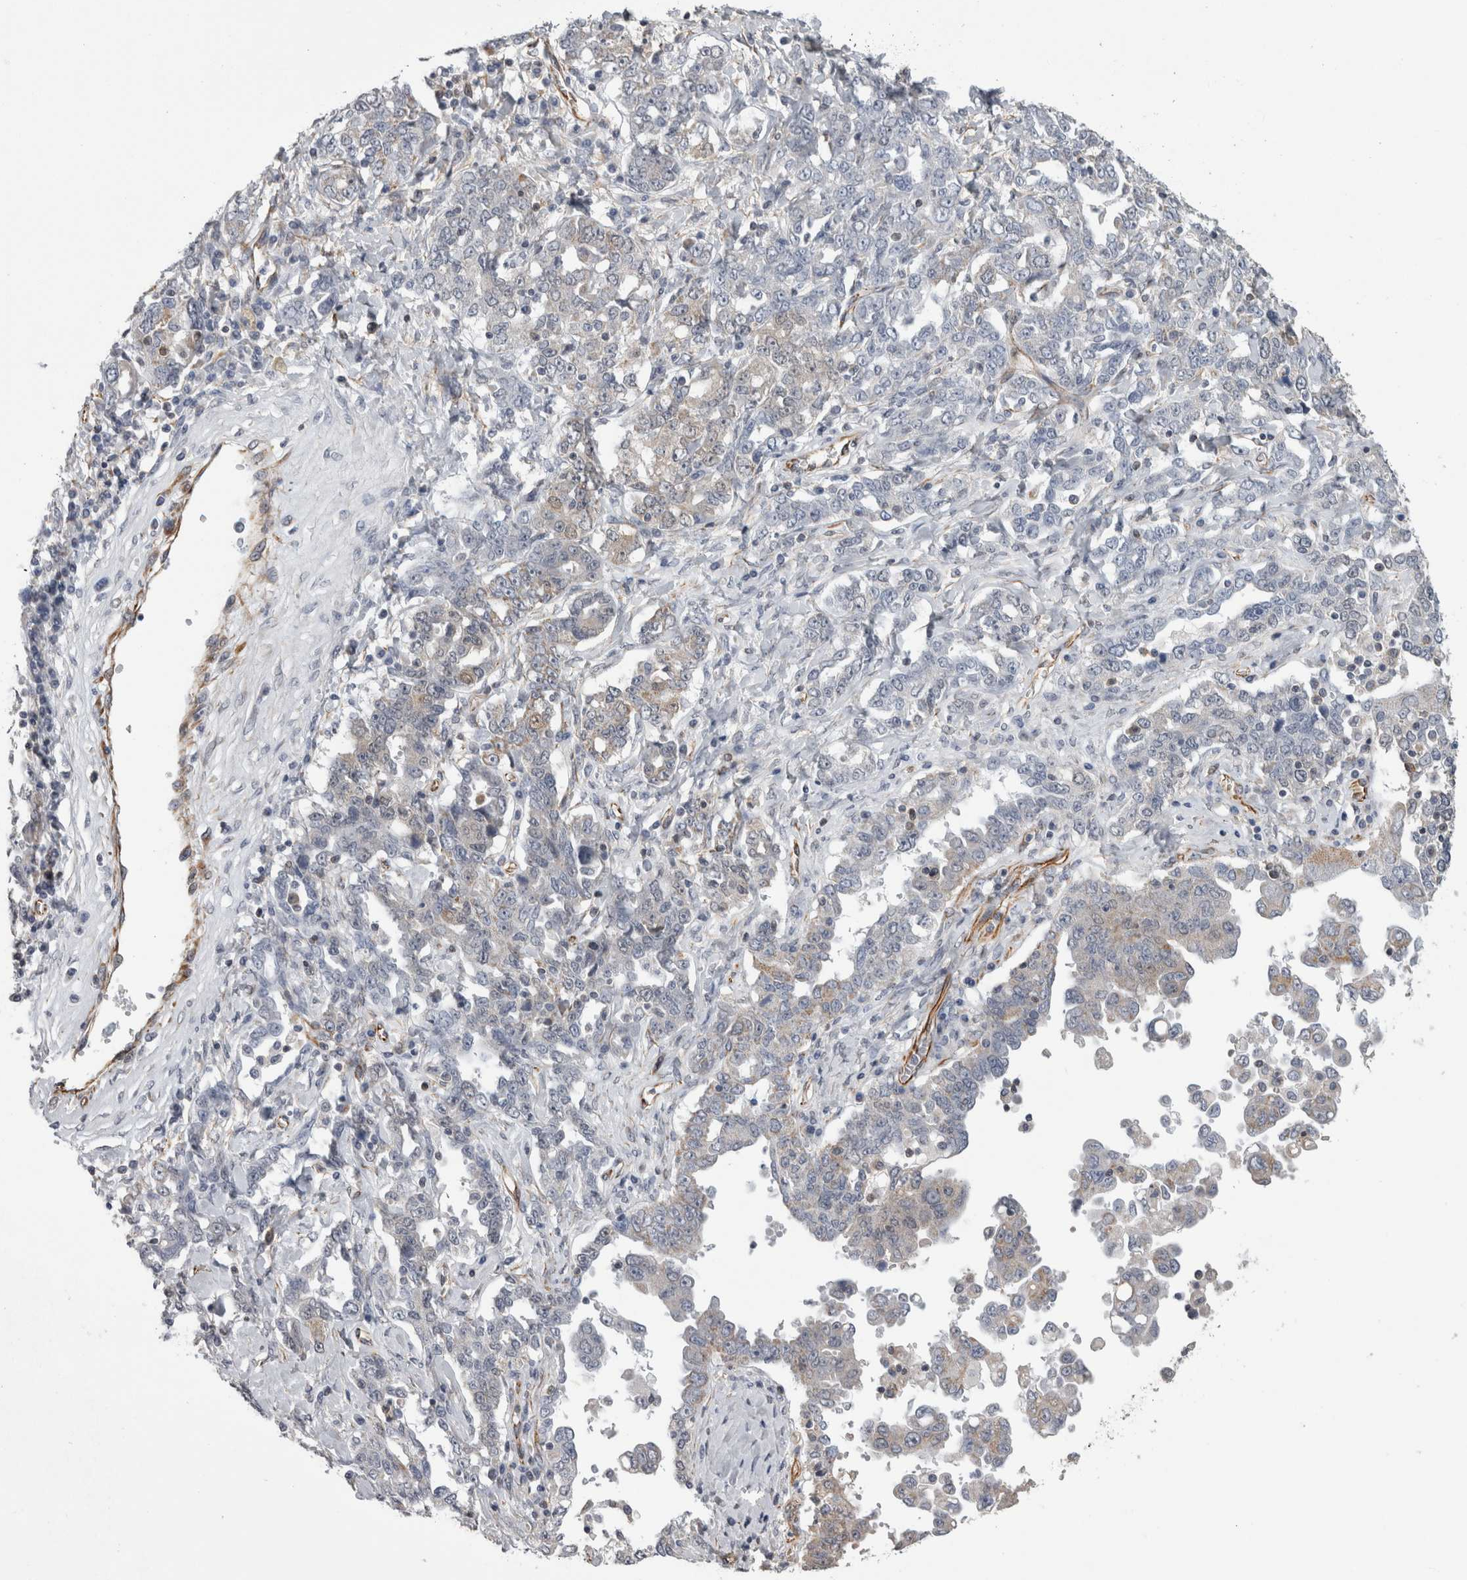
{"staining": {"intensity": "negative", "quantity": "none", "location": "none"}, "tissue": "ovarian cancer", "cell_type": "Tumor cells", "image_type": "cancer", "snomed": [{"axis": "morphology", "description": "Carcinoma, endometroid"}, {"axis": "topography", "description": "Ovary"}], "caption": "Tumor cells are negative for protein expression in human ovarian cancer (endometroid carcinoma).", "gene": "ACOT7", "patient": {"sex": "female", "age": 62}}